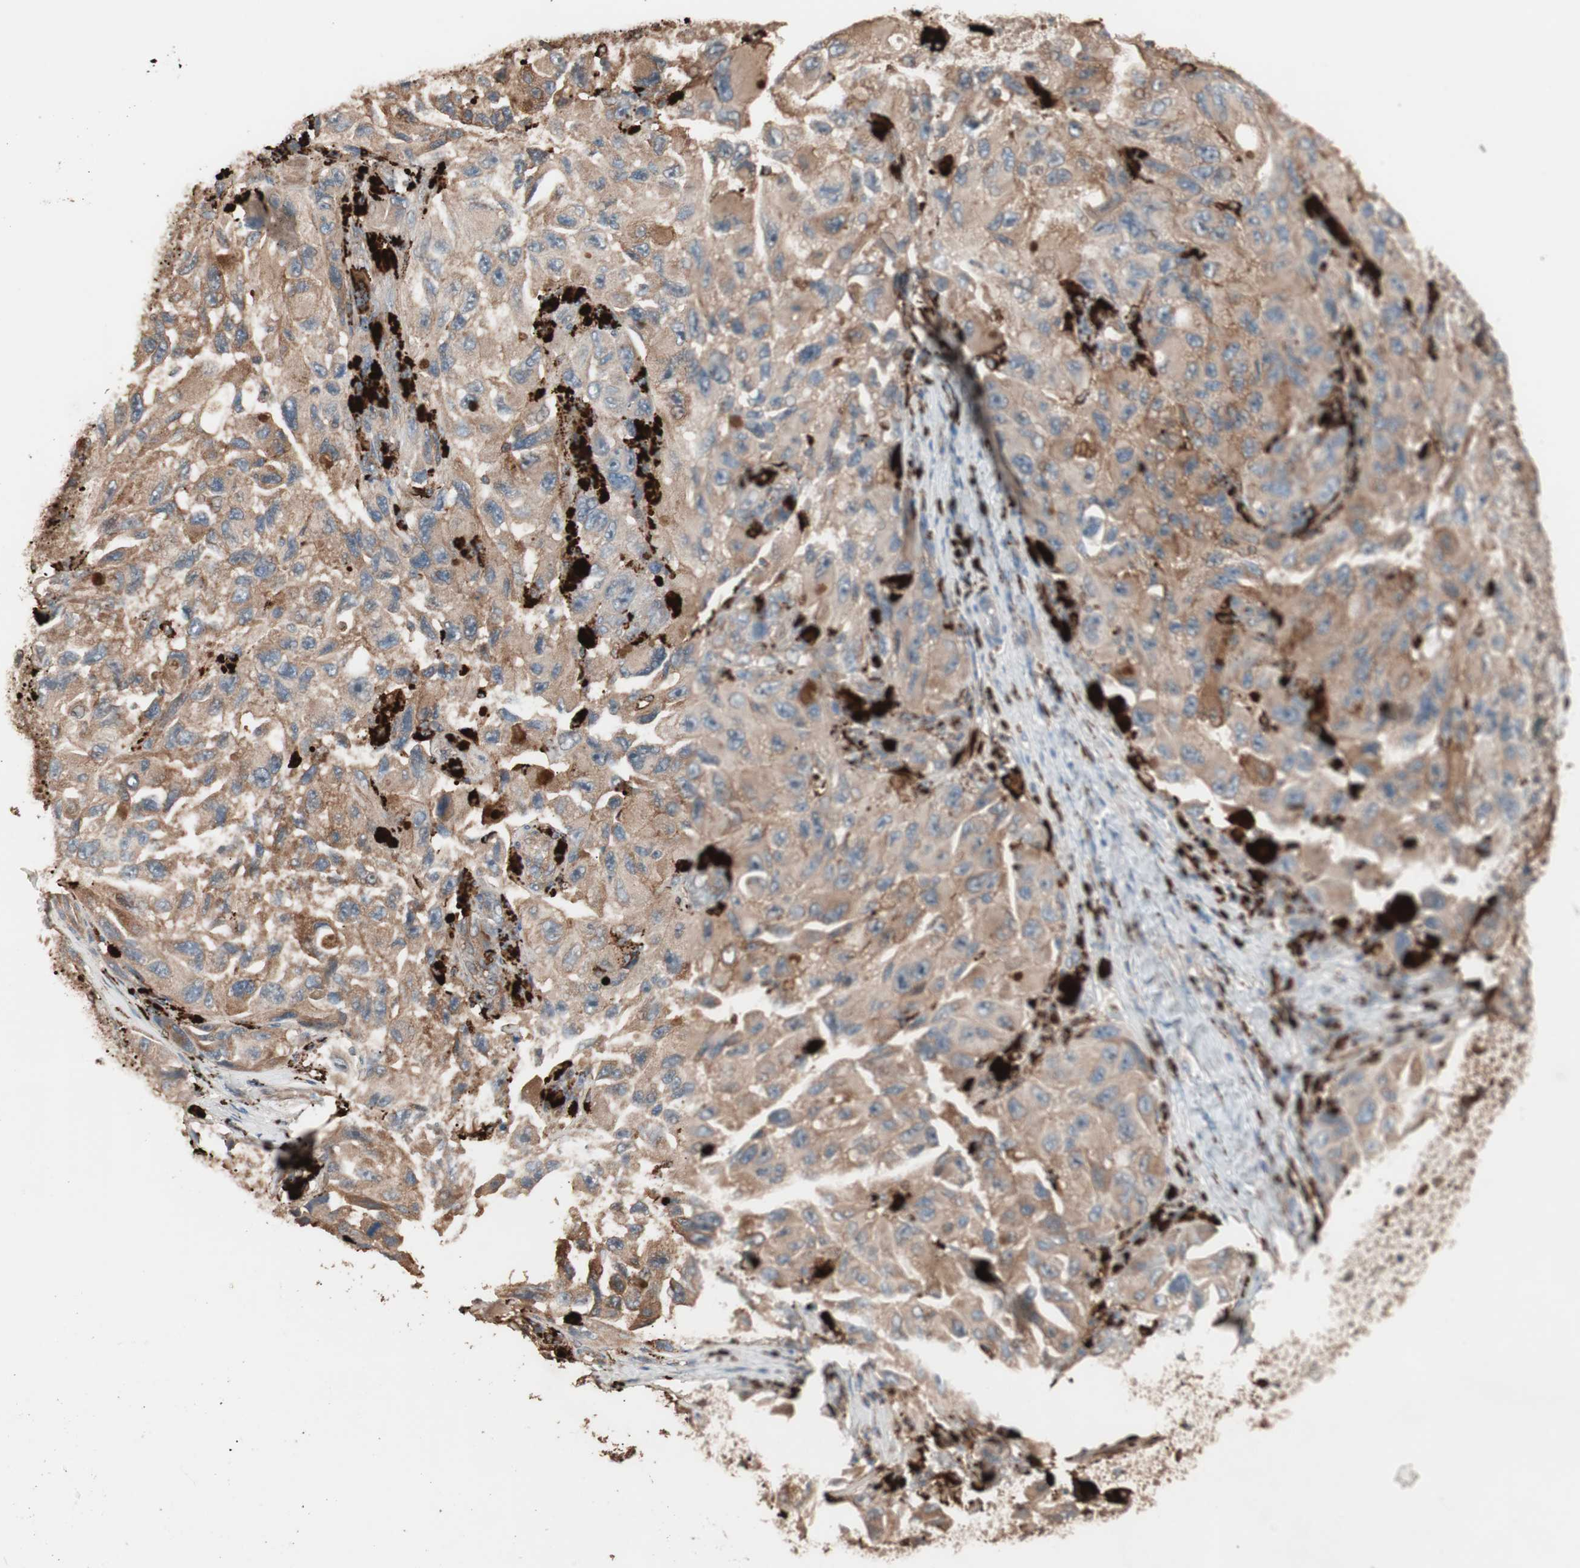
{"staining": {"intensity": "moderate", "quantity": ">75%", "location": "cytoplasmic/membranous"}, "tissue": "melanoma", "cell_type": "Tumor cells", "image_type": "cancer", "snomed": [{"axis": "morphology", "description": "Malignant melanoma, NOS"}, {"axis": "topography", "description": "Skin"}], "caption": "Protein expression by IHC demonstrates moderate cytoplasmic/membranous positivity in about >75% of tumor cells in melanoma.", "gene": "CCT3", "patient": {"sex": "female", "age": 73}}